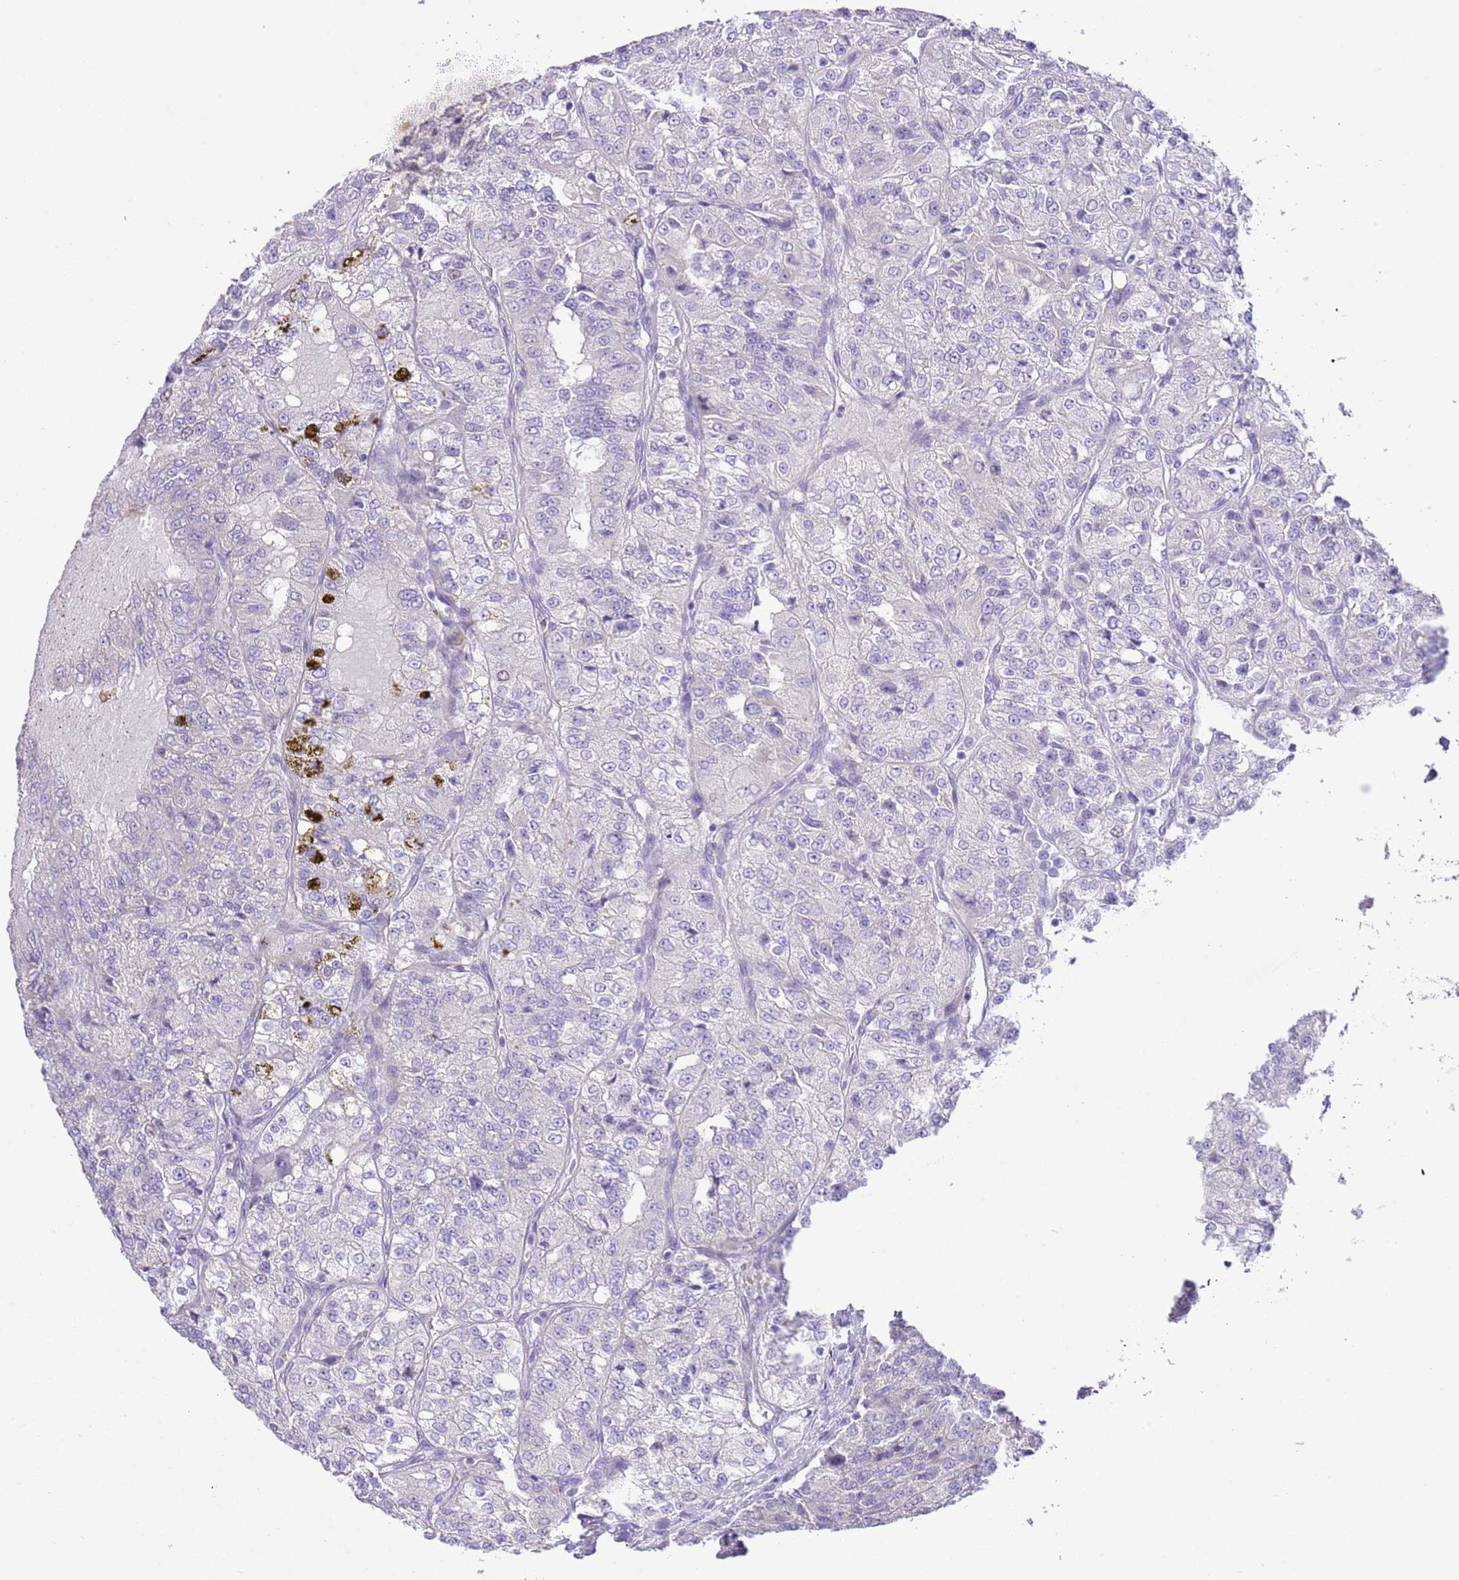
{"staining": {"intensity": "negative", "quantity": "none", "location": "none"}, "tissue": "renal cancer", "cell_type": "Tumor cells", "image_type": "cancer", "snomed": [{"axis": "morphology", "description": "Adenocarcinoma, NOS"}, {"axis": "topography", "description": "Kidney"}], "caption": "There is no significant staining in tumor cells of renal cancer.", "gene": "FBRSL1", "patient": {"sex": "female", "age": 63}}